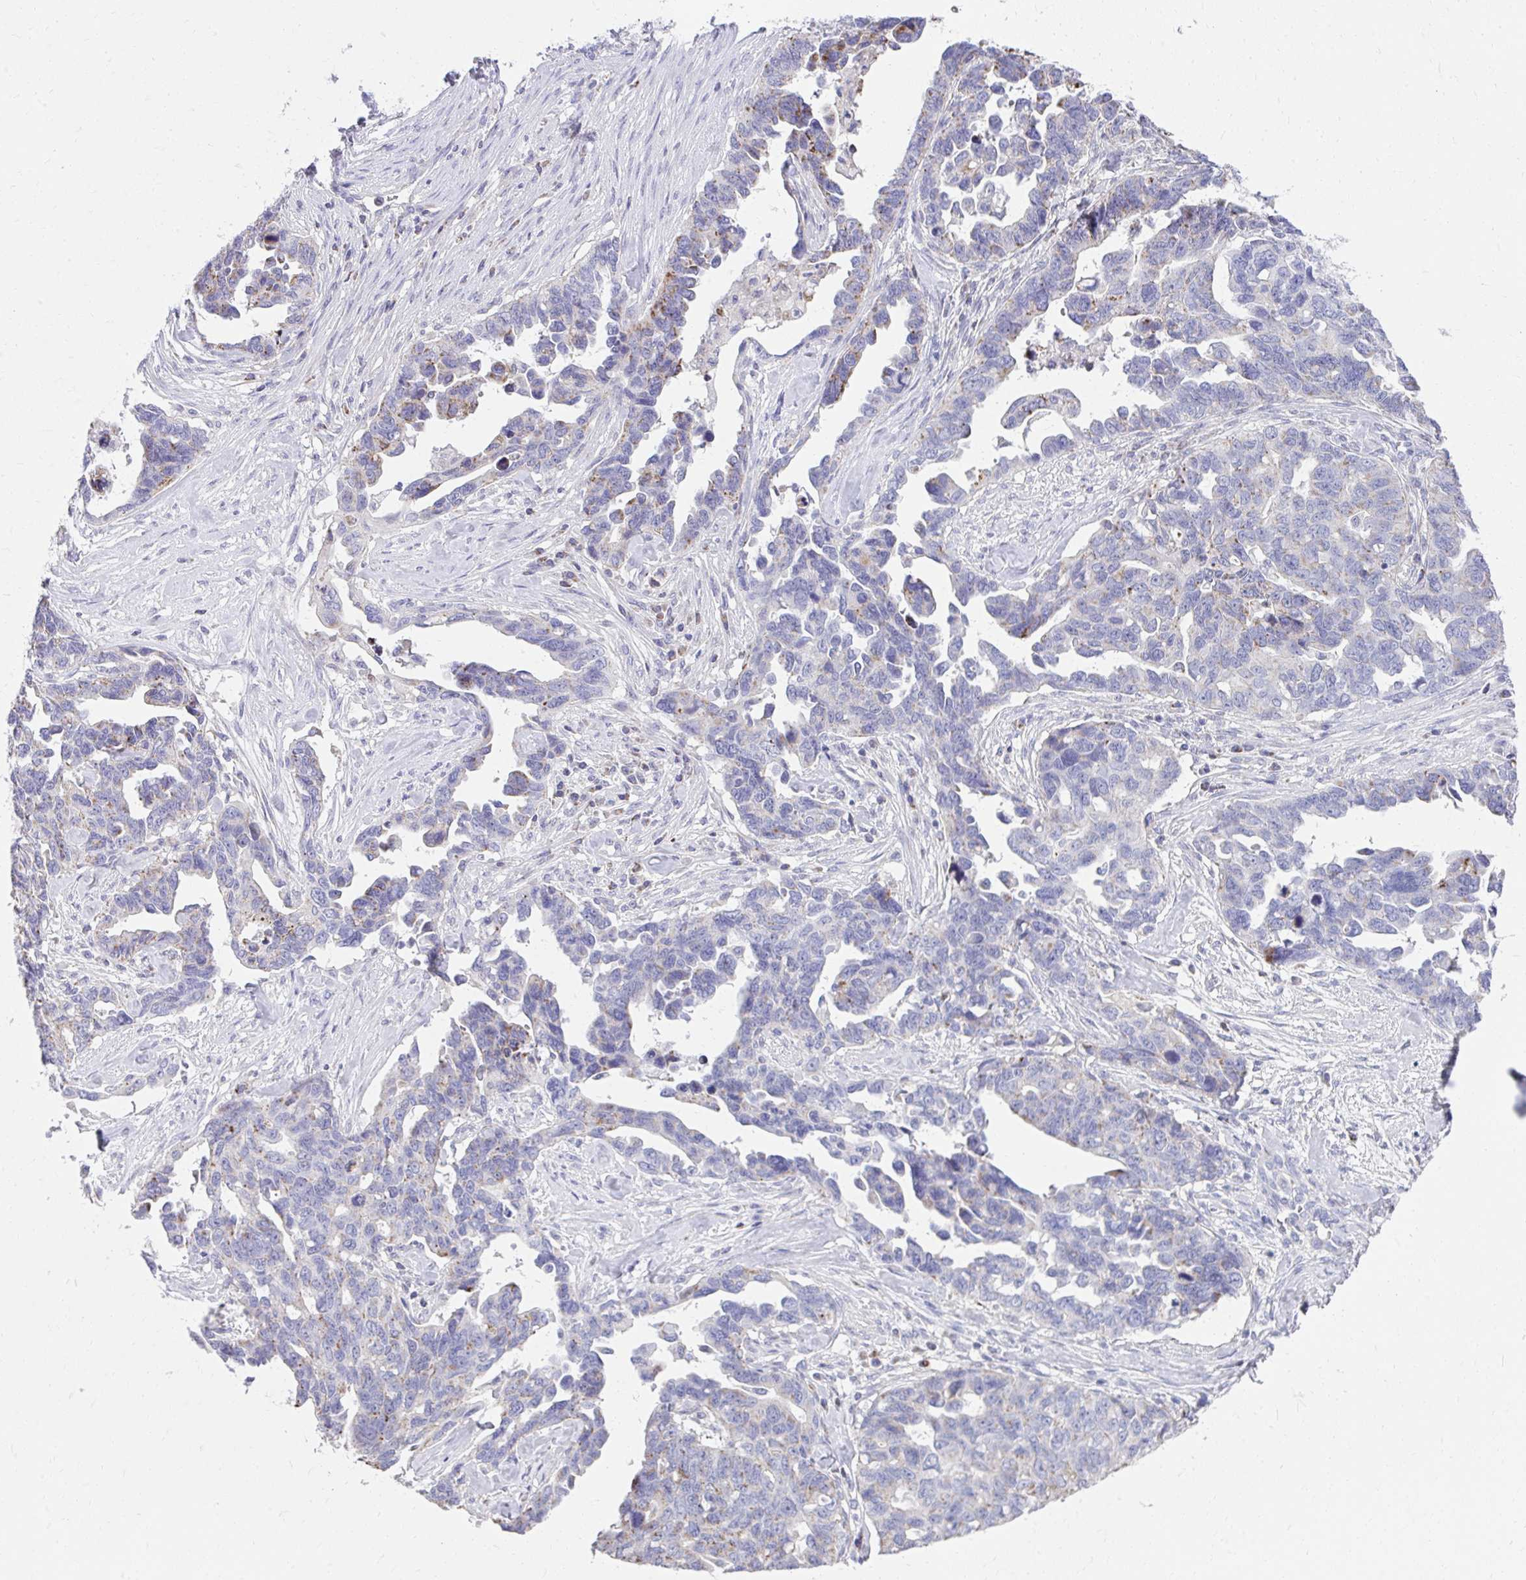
{"staining": {"intensity": "moderate", "quantity": "<25%", "location": "cytoplasmic/membranous"}, "tissue": "ovarian cancer", "cell_type": "Tumor cells", "image_type": "cancer", "snomed": [{"axis": "morphology", "description": "Cystadenocarcinoma, serous, NOS"}, {"axis": "topography", "description": "Ovary"}], "caption": "Human serous cystadenocarcinoma (ovarian) stained for a protein (brown) displays moderate cytoplasmic/membranous positive positivity in approximately <25% of tumor cells.", "gene": "PRRG3", "patient": {"sex": "female", "age": 69}}